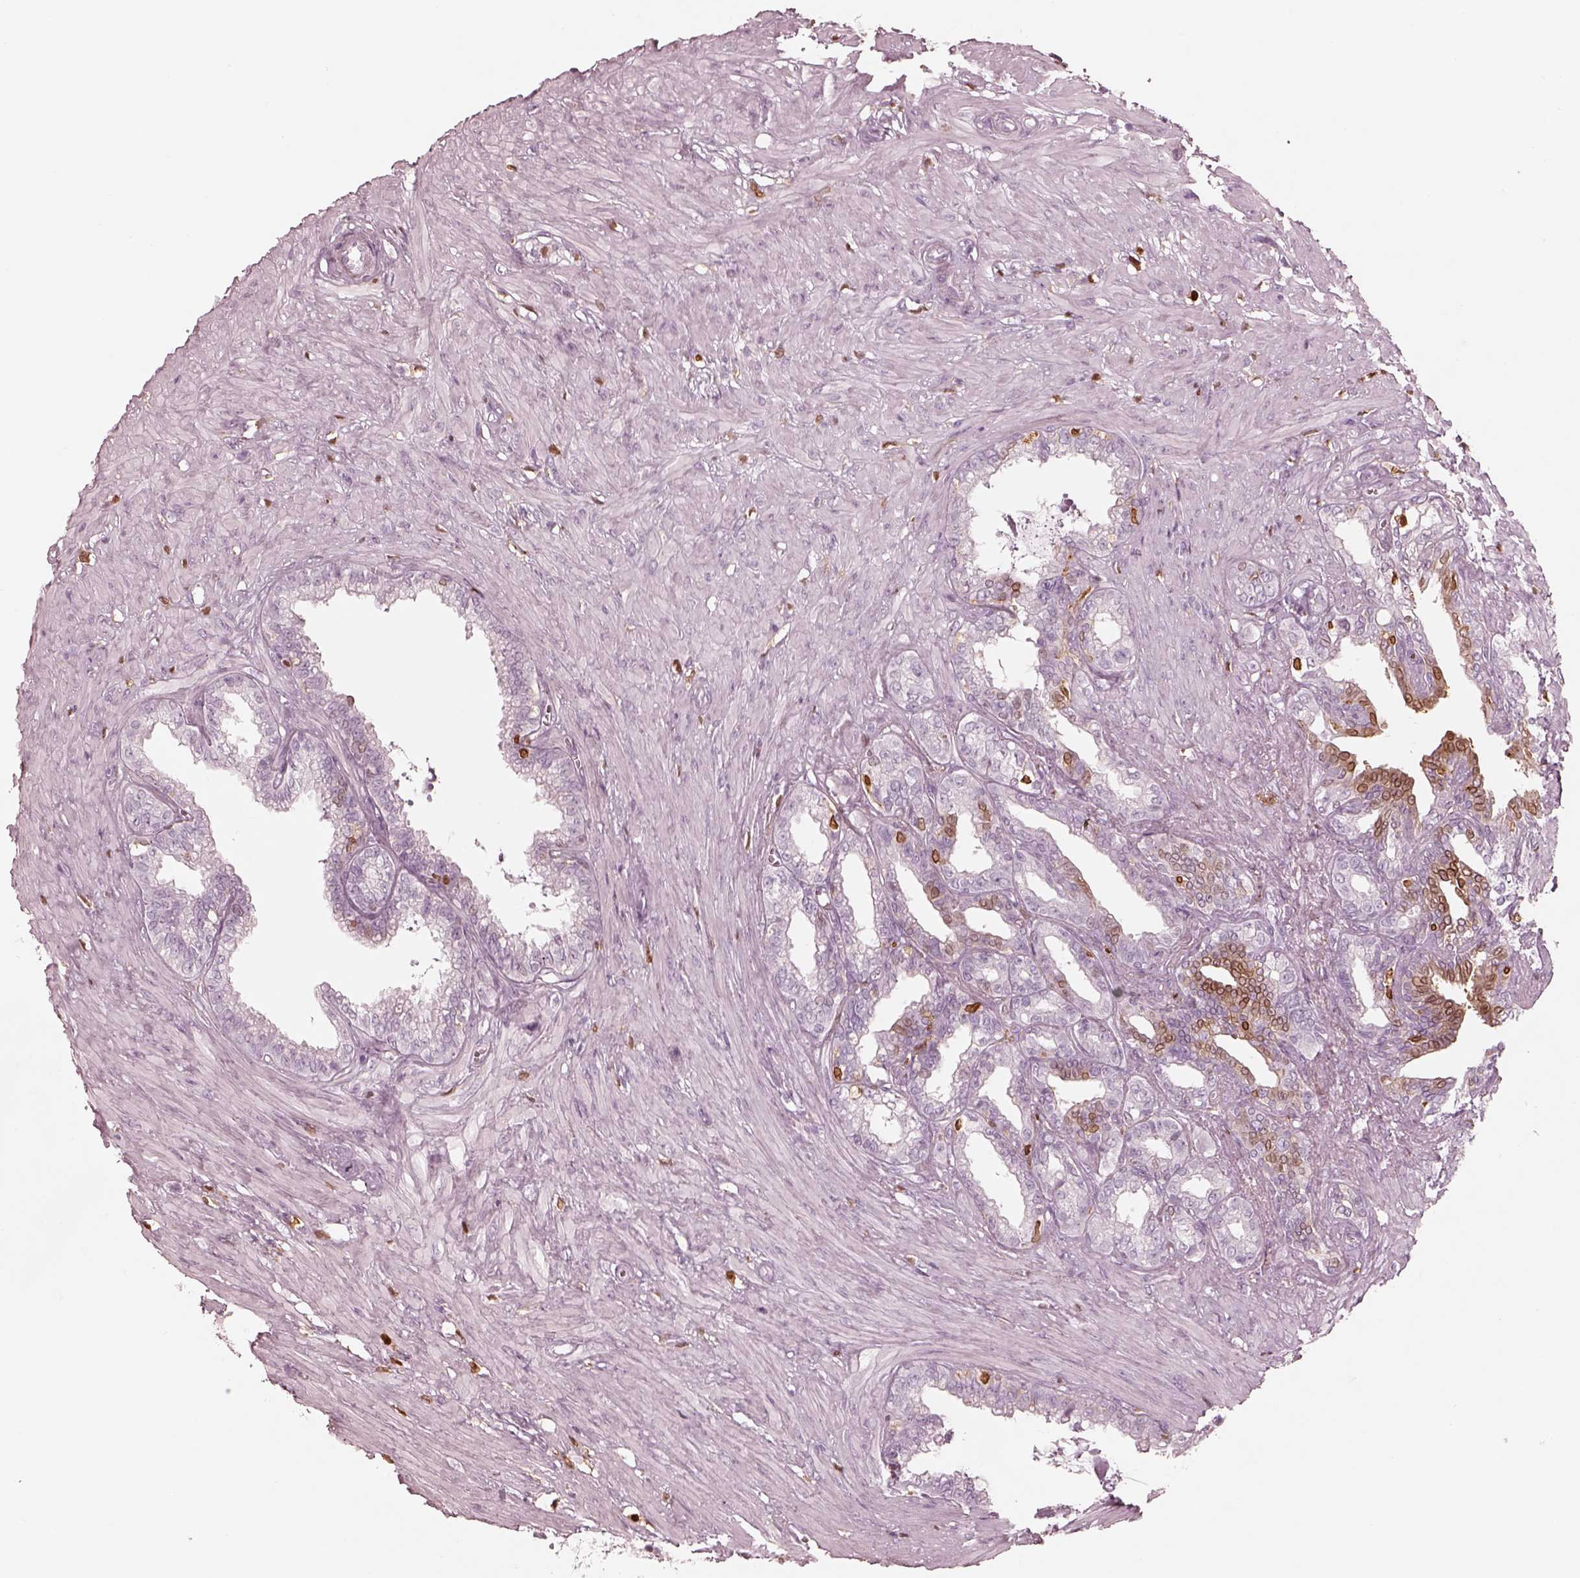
{"staining": {"intensity": "moderate", "quantity": "<25%", "location": "cytoplasmic/membranous,nuclear"}, "tissue": "seminal vesicle", "cell_type": "Glandular cells", "image_type": "normal", "snomed": [{"axis": "morphology", "description": "Normal tissue, NOS"}, {"axis": "morphology", "description": "Urothelial carcinoma, NOS"}, {"axis": "topography", "description": "Urinary bladder"}, {"axis": "topography", "description": "Seminal veicle"}], "caption": "DAB (3,3'-diaminobenzidine) immunohistochemical staining of normal seminal vesicle exhibits moderate cytoplasmic/membranous,nuclear protein staining in approximately <25% of glandular cells. The staining was performed using DAB (3,3'-diaminobenzidine) to visualize the protein expression in brown, while the nuclei were stained in blue with hematoxylin (Magnification: 20x).", "gene": "ALOX5", "patient": {"sex": "male", "age": 76}}